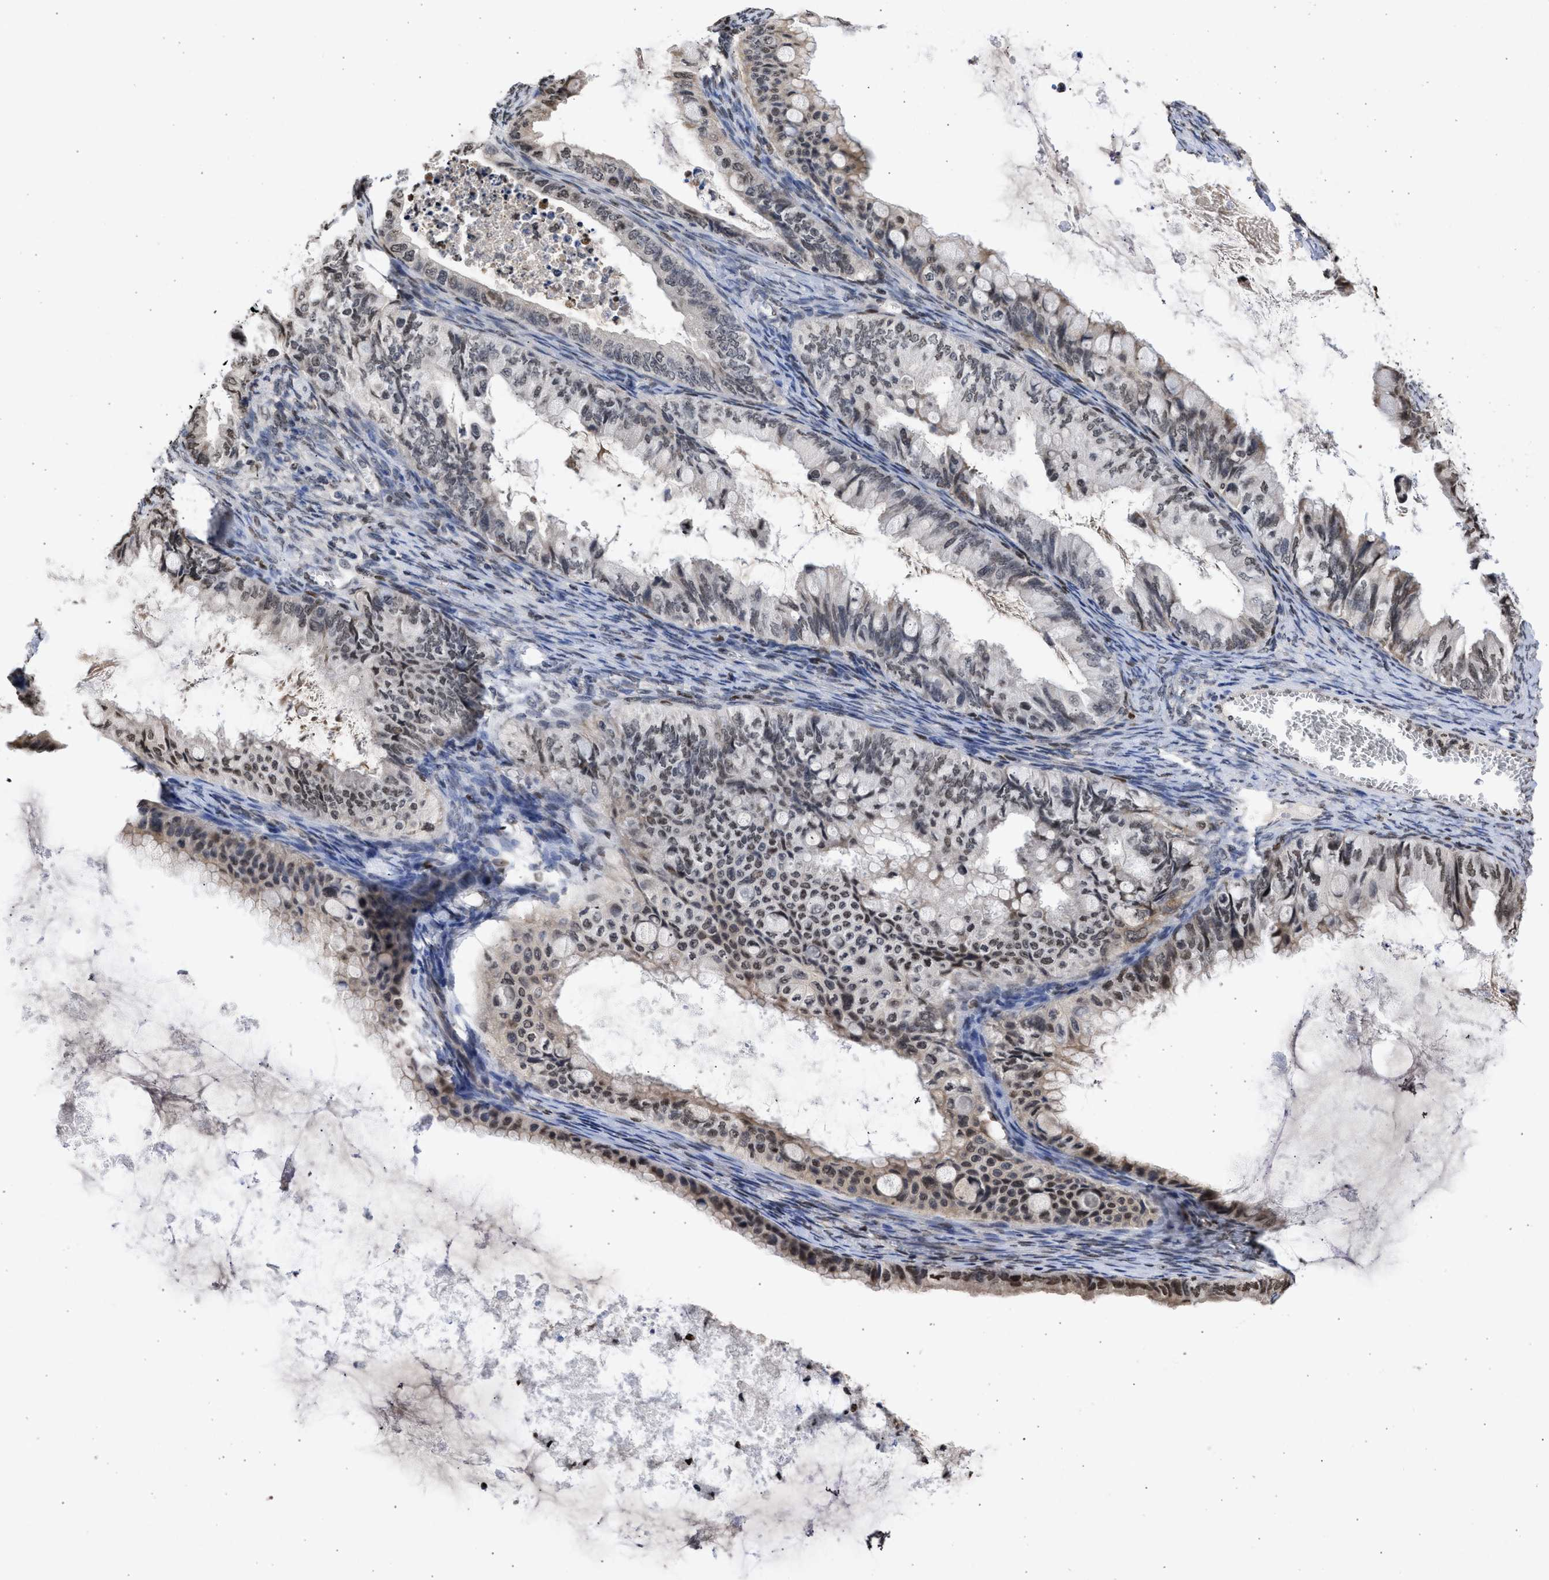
{"staining": {"intensity": "moderate", "quantity": "25%-75%", "location": "nuclear"}, "tissue": "ovarian cancer", "cell_type": "Tumor cells", "image_type": "cancer", "snomed": [{"axis": "morphology", "description": "Cystadenocarcinoma, mucinous, NOS"}, {"axis": "topography", "description": "Ovary"}], "caption": "Immunohistochemistry image of neoplastic tissue: human ovarian cancer stained using immunohistochemistry reveals medium levels of moderate protein expression localized specifically in the nuclear of tumor cells, appearing as a nuclear brown color.", "gene": "NUP35", "patient": {"sex": "female", "age": 80}}